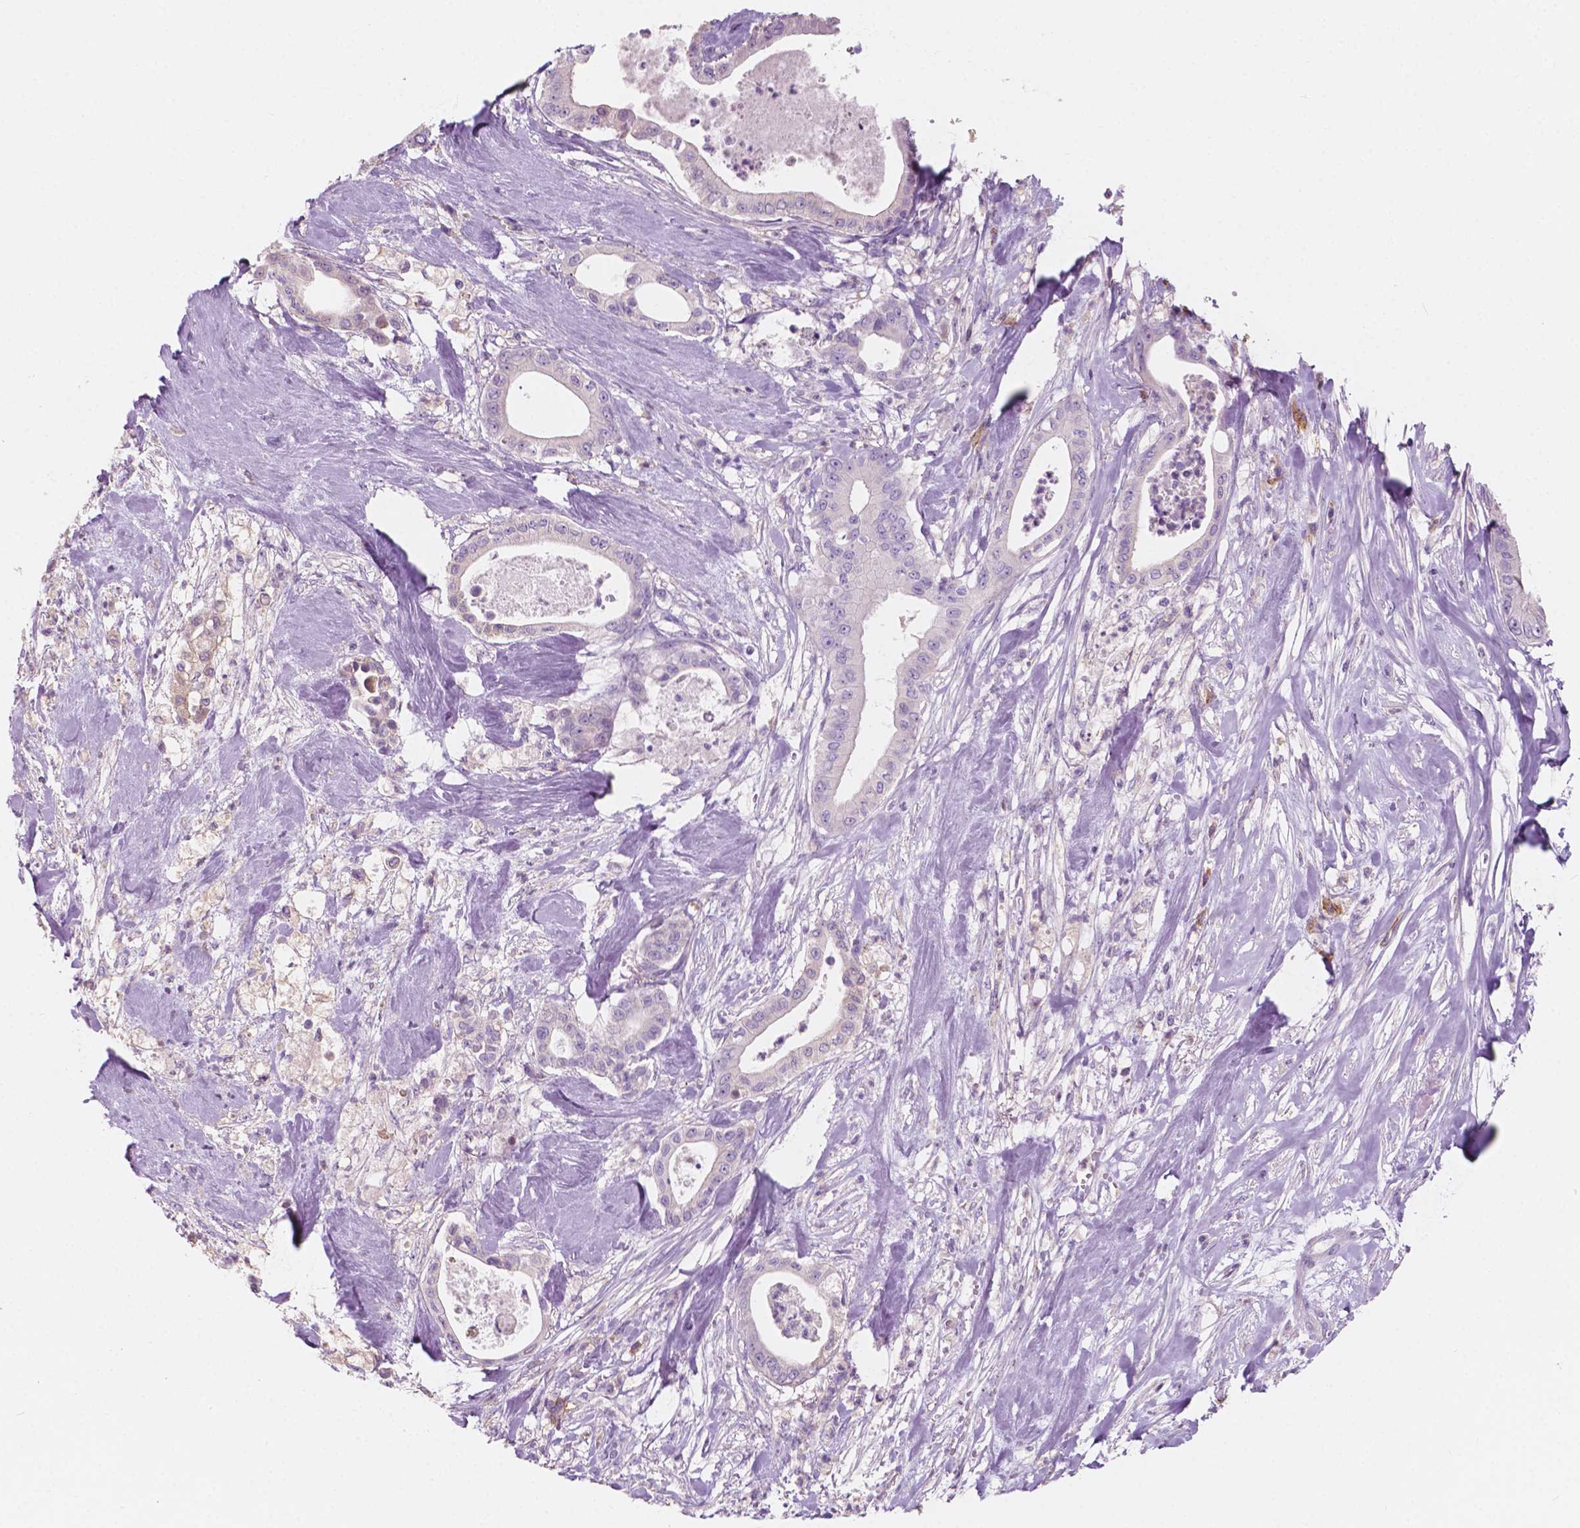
{"staining": {"intensity": "negative", "quantity": "none", "location": "none"}, "tissue": "pancreatic cancer", "cell_type": "Tumor cells", "image_type": "cancer", "snomed": [{"axis": "morphology", "description": "Adenocarcinoma, NOS"}, {"axis": "topography", "description": "Pancreas"}], "caption": "Adenocarcinoma (pancreatic) stained for a protein using IHC exhibits no staining tumor cells.", "gene": "SEMA4A", "patient": {"sex": "male", "age": 71}}